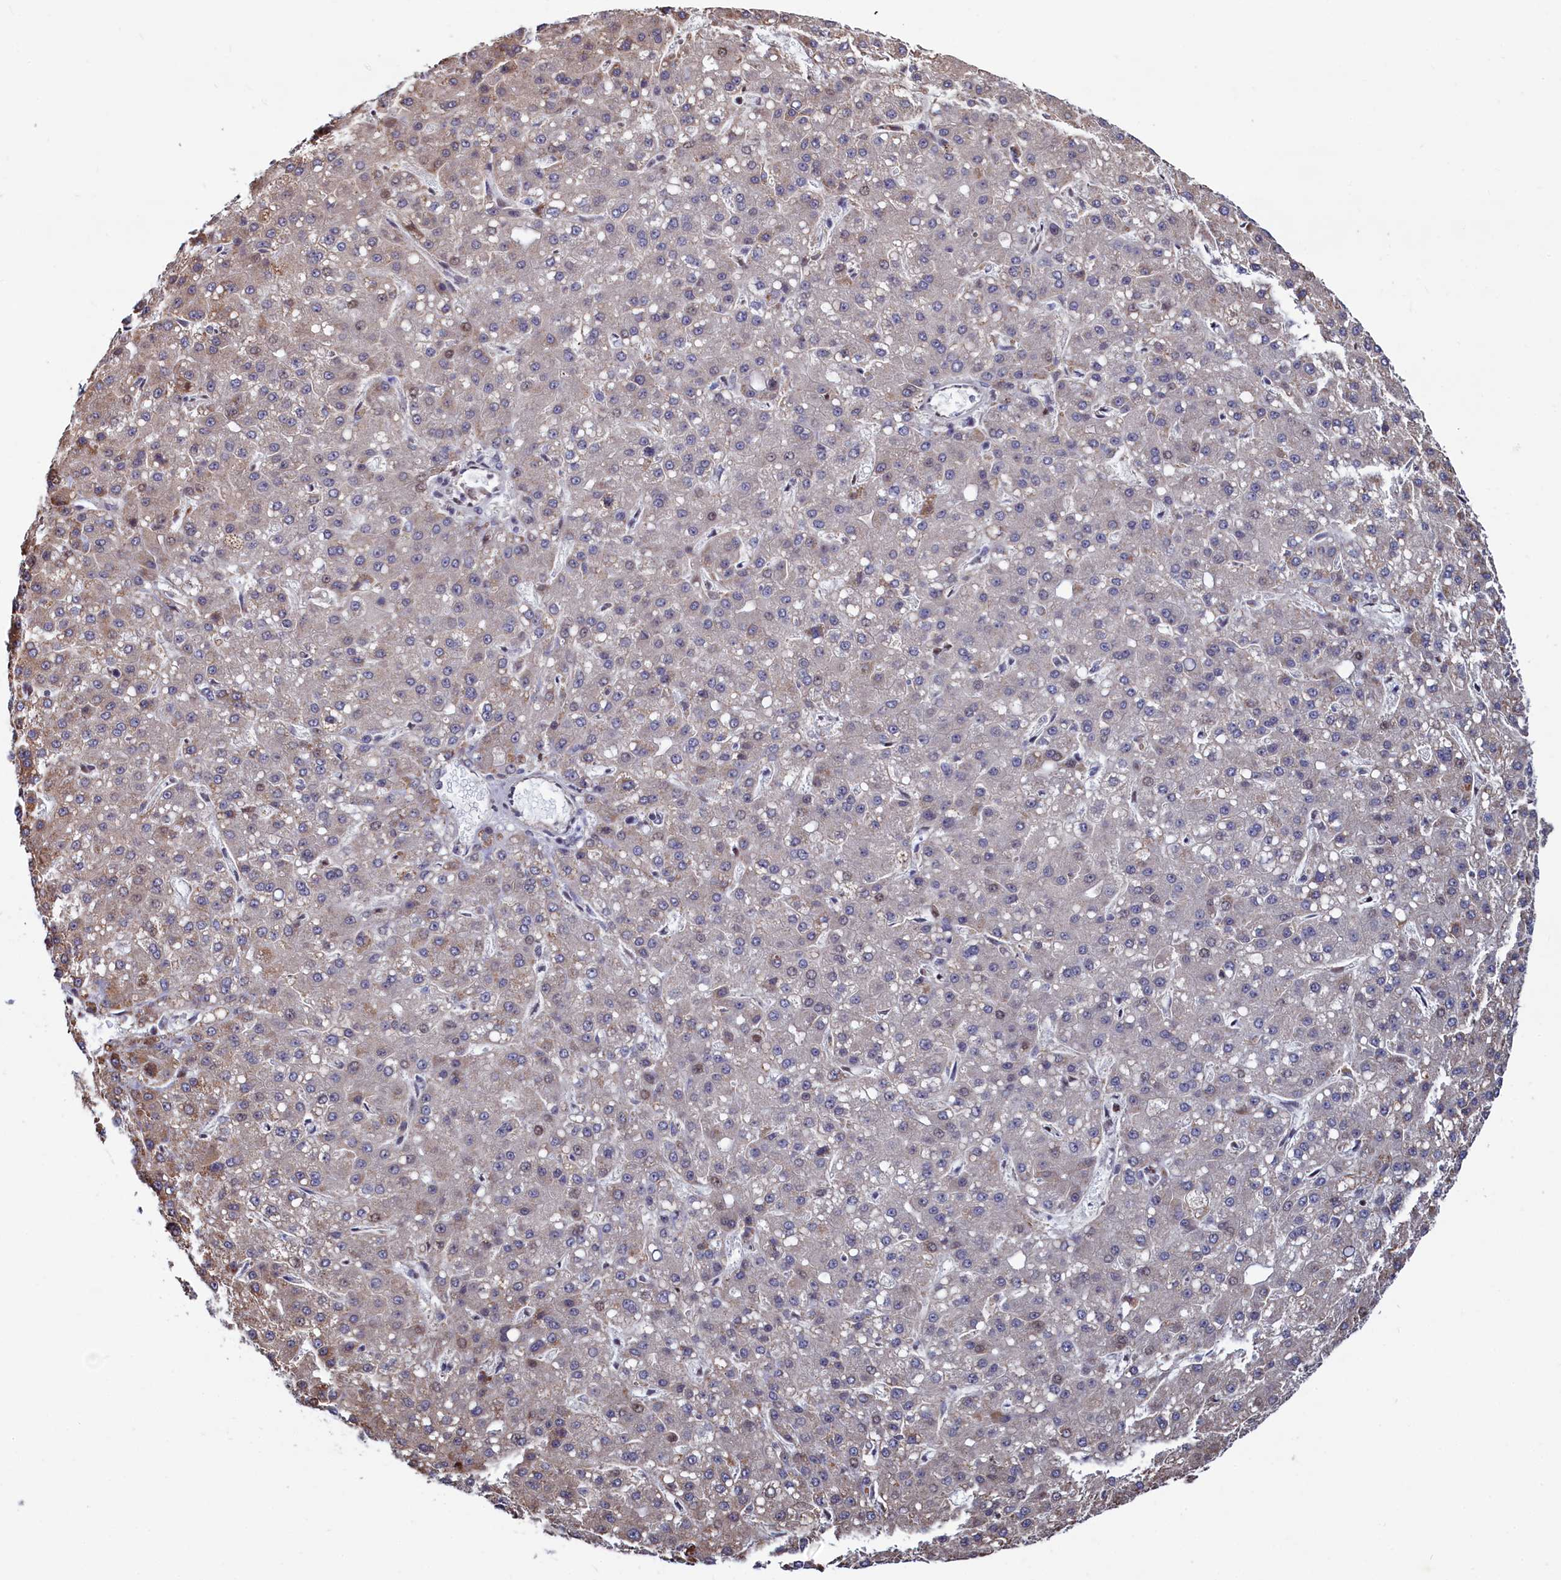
{"staining": {"intensity": "weak", "quantity": "<25%", "location": "cytoplasmic/membranous"}, "tissue": "liver cancer", "cell_type": "Tumor cells", "image_type": "cancer", "snomed": [{"axis": "morphology", "description": "Carcinoma, Hepatocellular, NOS"}, {"axis": "topography", "description": "Liver"}], "caption": "Image shows no protein staining in tumor cells of hepatocellular carcinoma (liver) tissue.", "gene": "HDGFL3", "patient": {"sex": "male", "age": 67}}